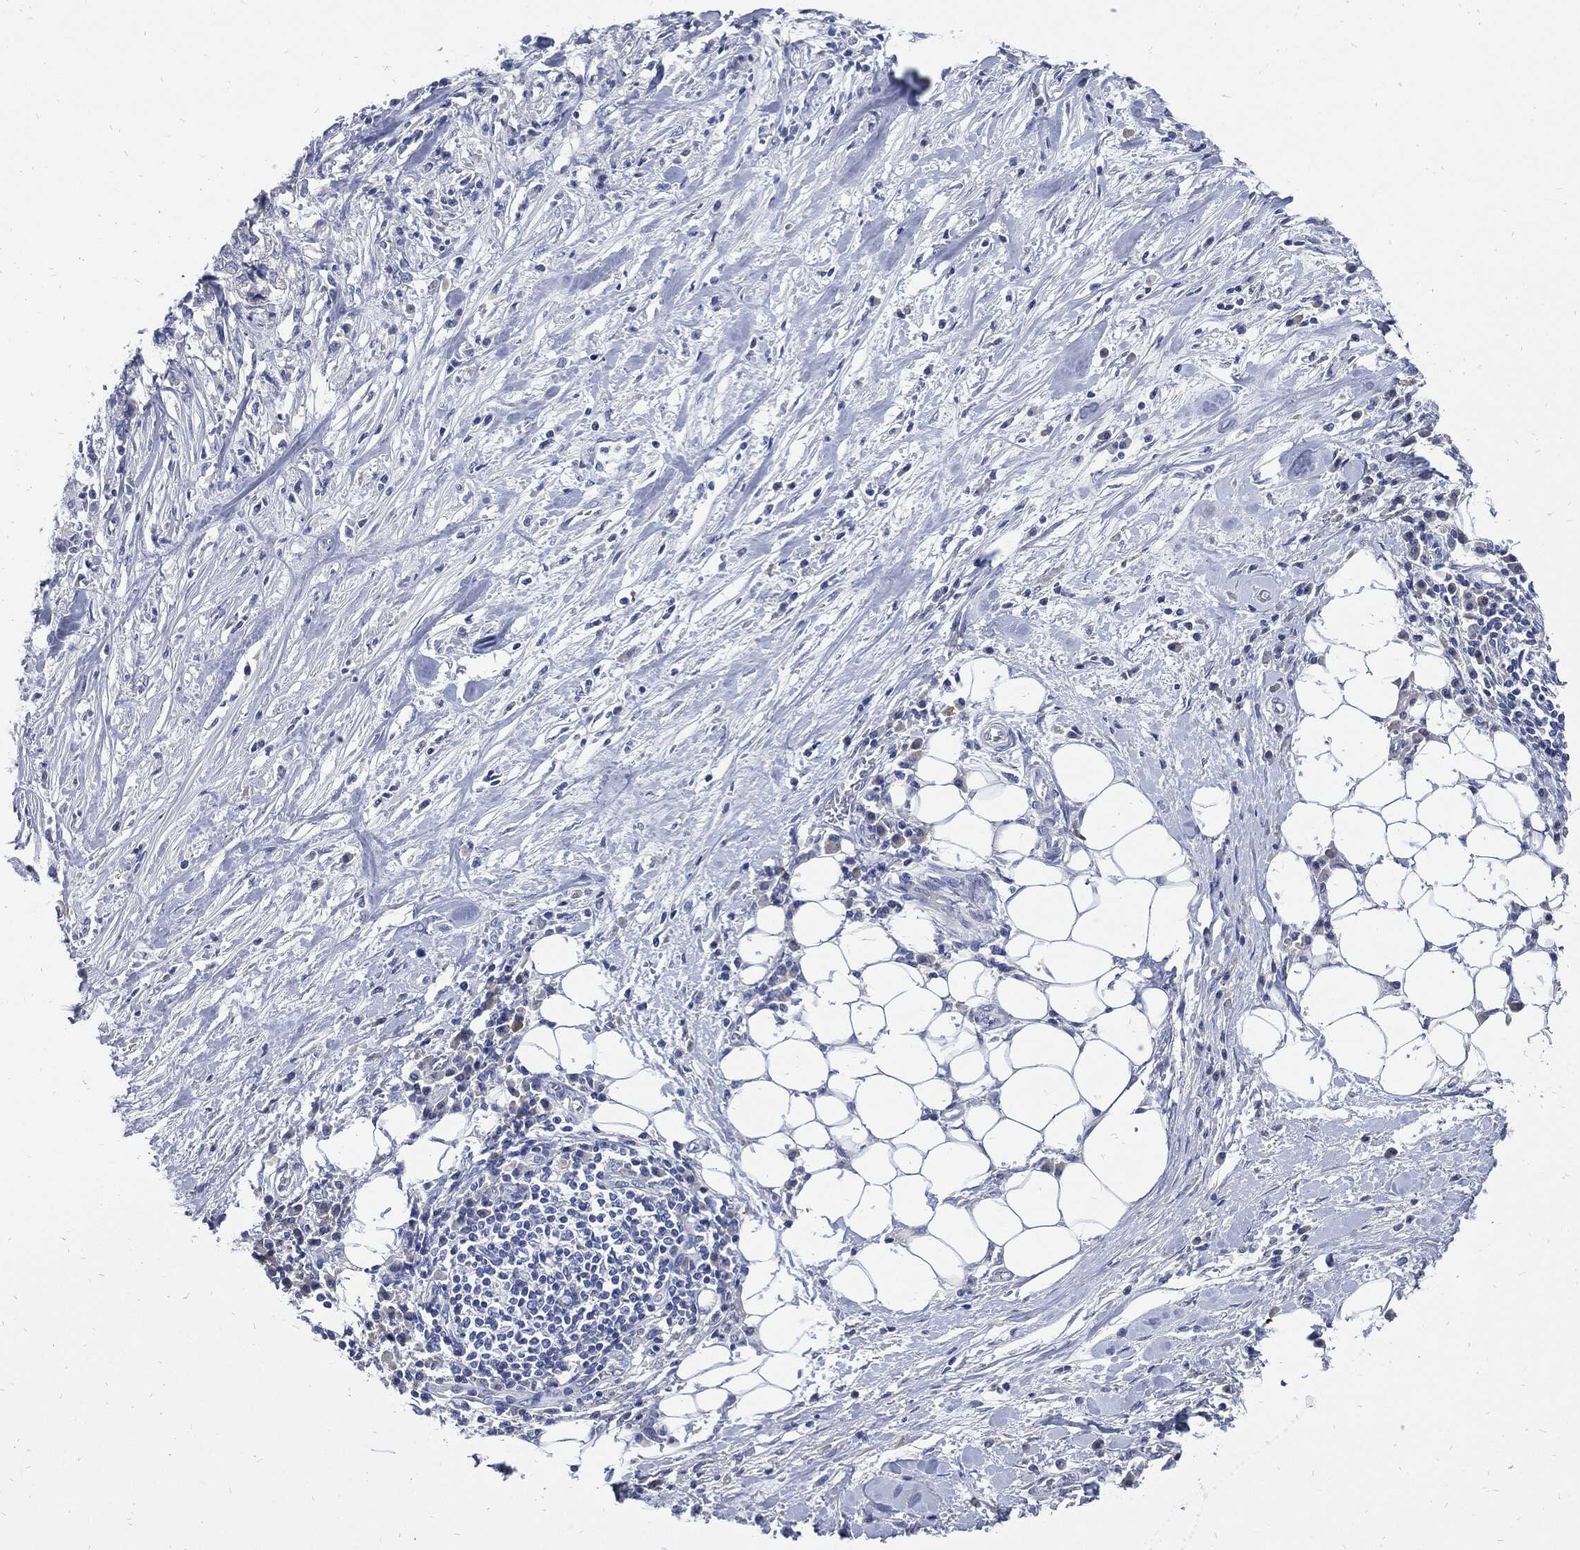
{"staining": {"intensity": "negative", "quantity": "none", "location": "none"}, "tissue": "stomach cancer", "cell_type": "Tumor cells", "image_type": "cancer", "snomed": [{"axis": "morphology", "description": "Adenocarcinoma, NOS"}, {"axis": "topography", "description": "Stomach"}], "caption": "There is no significant positivity in tumor cells of adenocarcinoma (stomach). Brightfield microscopy of immunohistochemistry stained with DAB (brown) and hematoxylin (blue), captured at high magnification.", "gene": "CPE", "patient": {"sex": "male", "age": 54}}